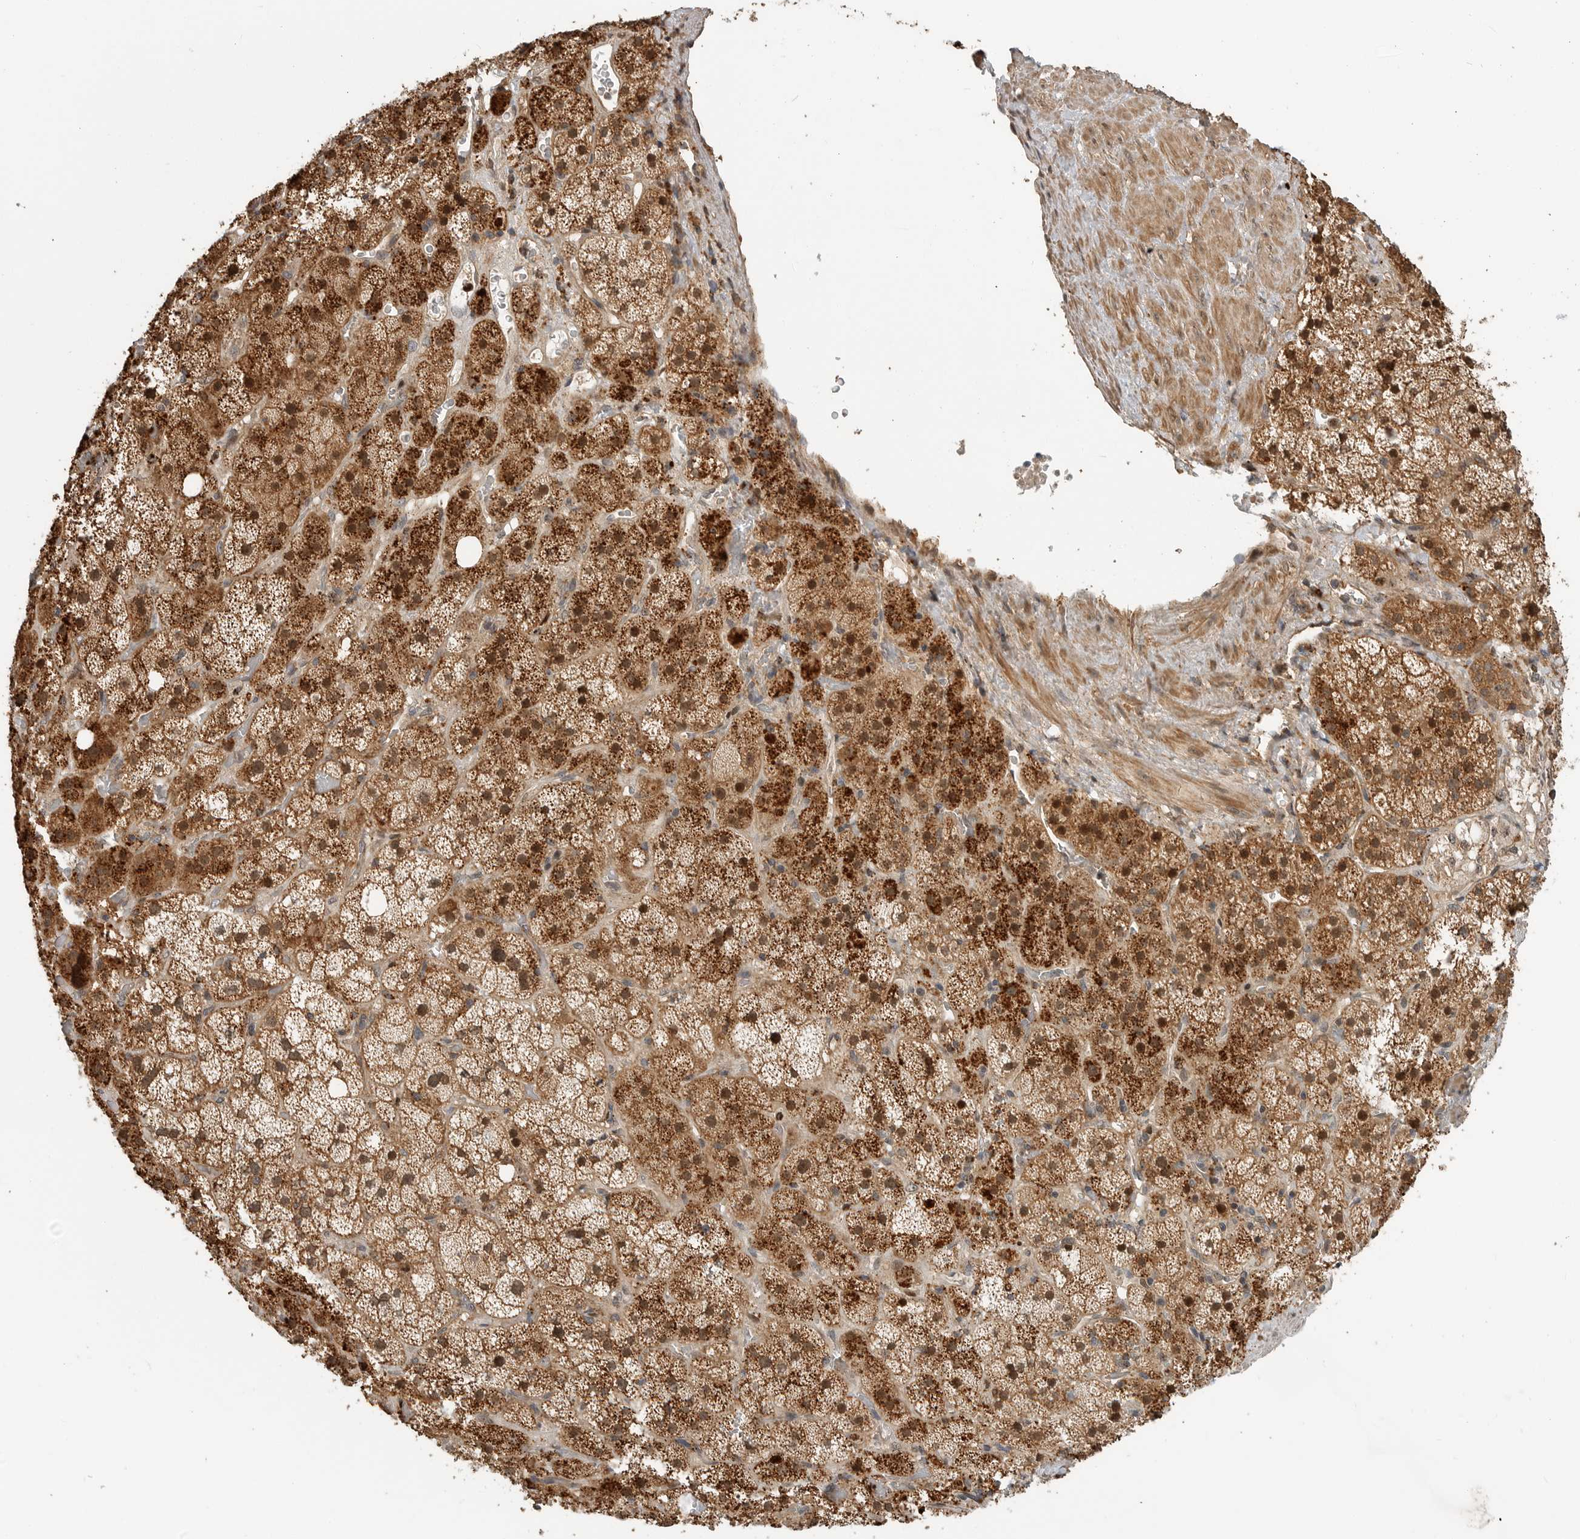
{"staining": {"intensity": "strong", "quantity": ">75%", "location": "cytoplasmic/membranous,nuclear"}, "tissue": "adrenal gland", "cell_type": "Glandular cells", "image_type": "normal", "snomed": [{"axis": "morphology", "description": "Normal tissue, NOS"}, {"axis": "topography", "description": "Adrenal gland"}], "caption": "Benign adrenal gland exhibits strong cytoplasmic/membranous,nuclear staining in approximately >75% of glandular cells, visualized by immunohistochemistry. (Brightfield microscopy of DAB IHC at high magnification).", "gene": "STRAP", "patient": {"sex": "male", "age": 57}}